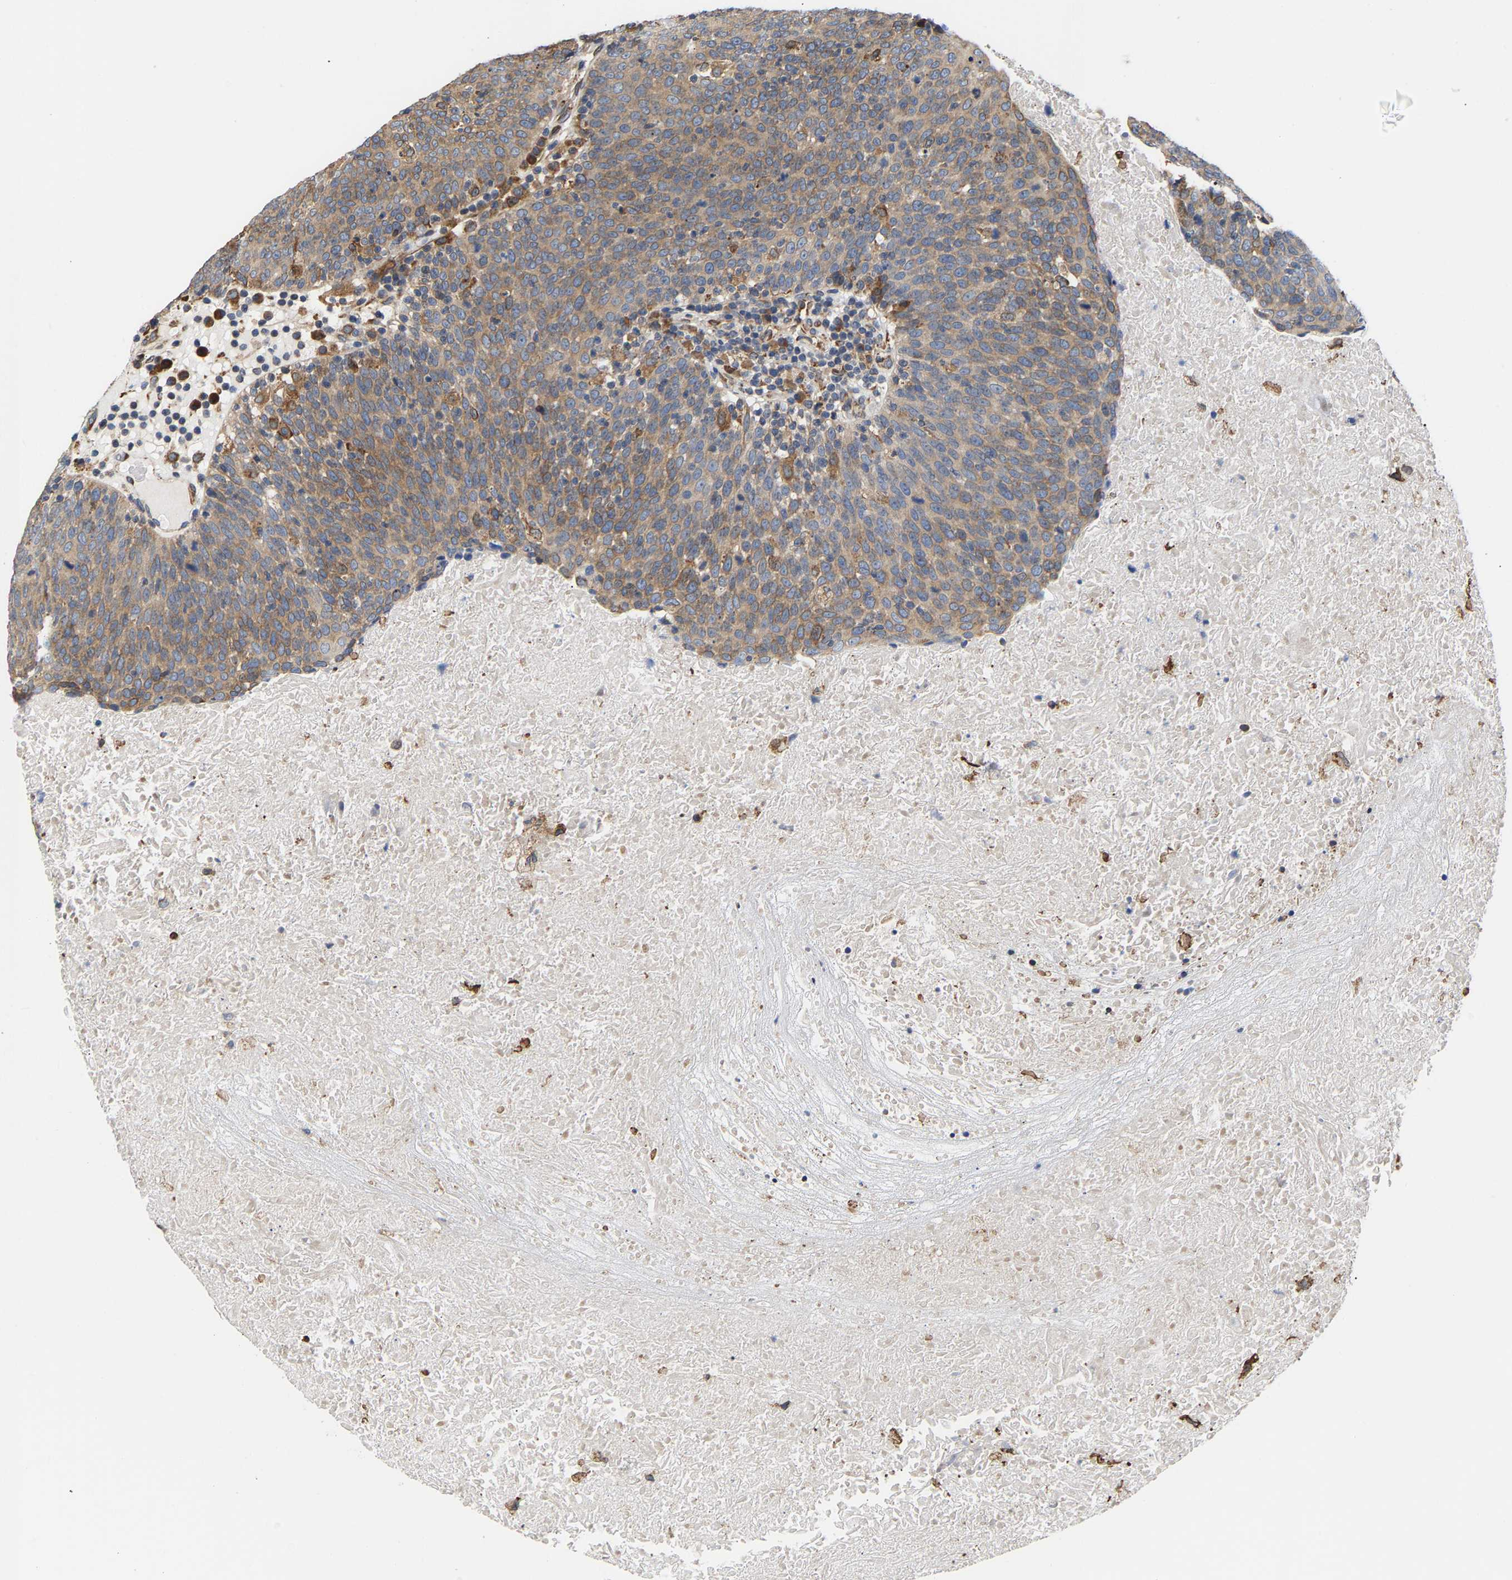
{"staining": {"intensity": "moderate", "quantity": ">75%", "location": "cytoplasmic/membranous"}, "tissue": "head and neck cancer", "cell_type": "Tumor cells", "image_type": "cancer", "snomed": [{"axis": "morphology", "description": "Squamous cell carcinoma, NOS"}, {"axis": "morphology", "description": "Squamous cell carcinoma, metastatic, NOS"}, {"axis": "topography", "description": "Lymph node"}, {"axis": "topography", "description": "Head-Neck"}], "caption": "Approximately >75% of tumor cells in human head and neck metastatic squamous cell carcinoma show moderate cytoplasmic/membranous protein expression as visualized by brown immunohistochemical staining.", "gene": "ARAP1", "patient": {"sex": "male", "age": 62}}